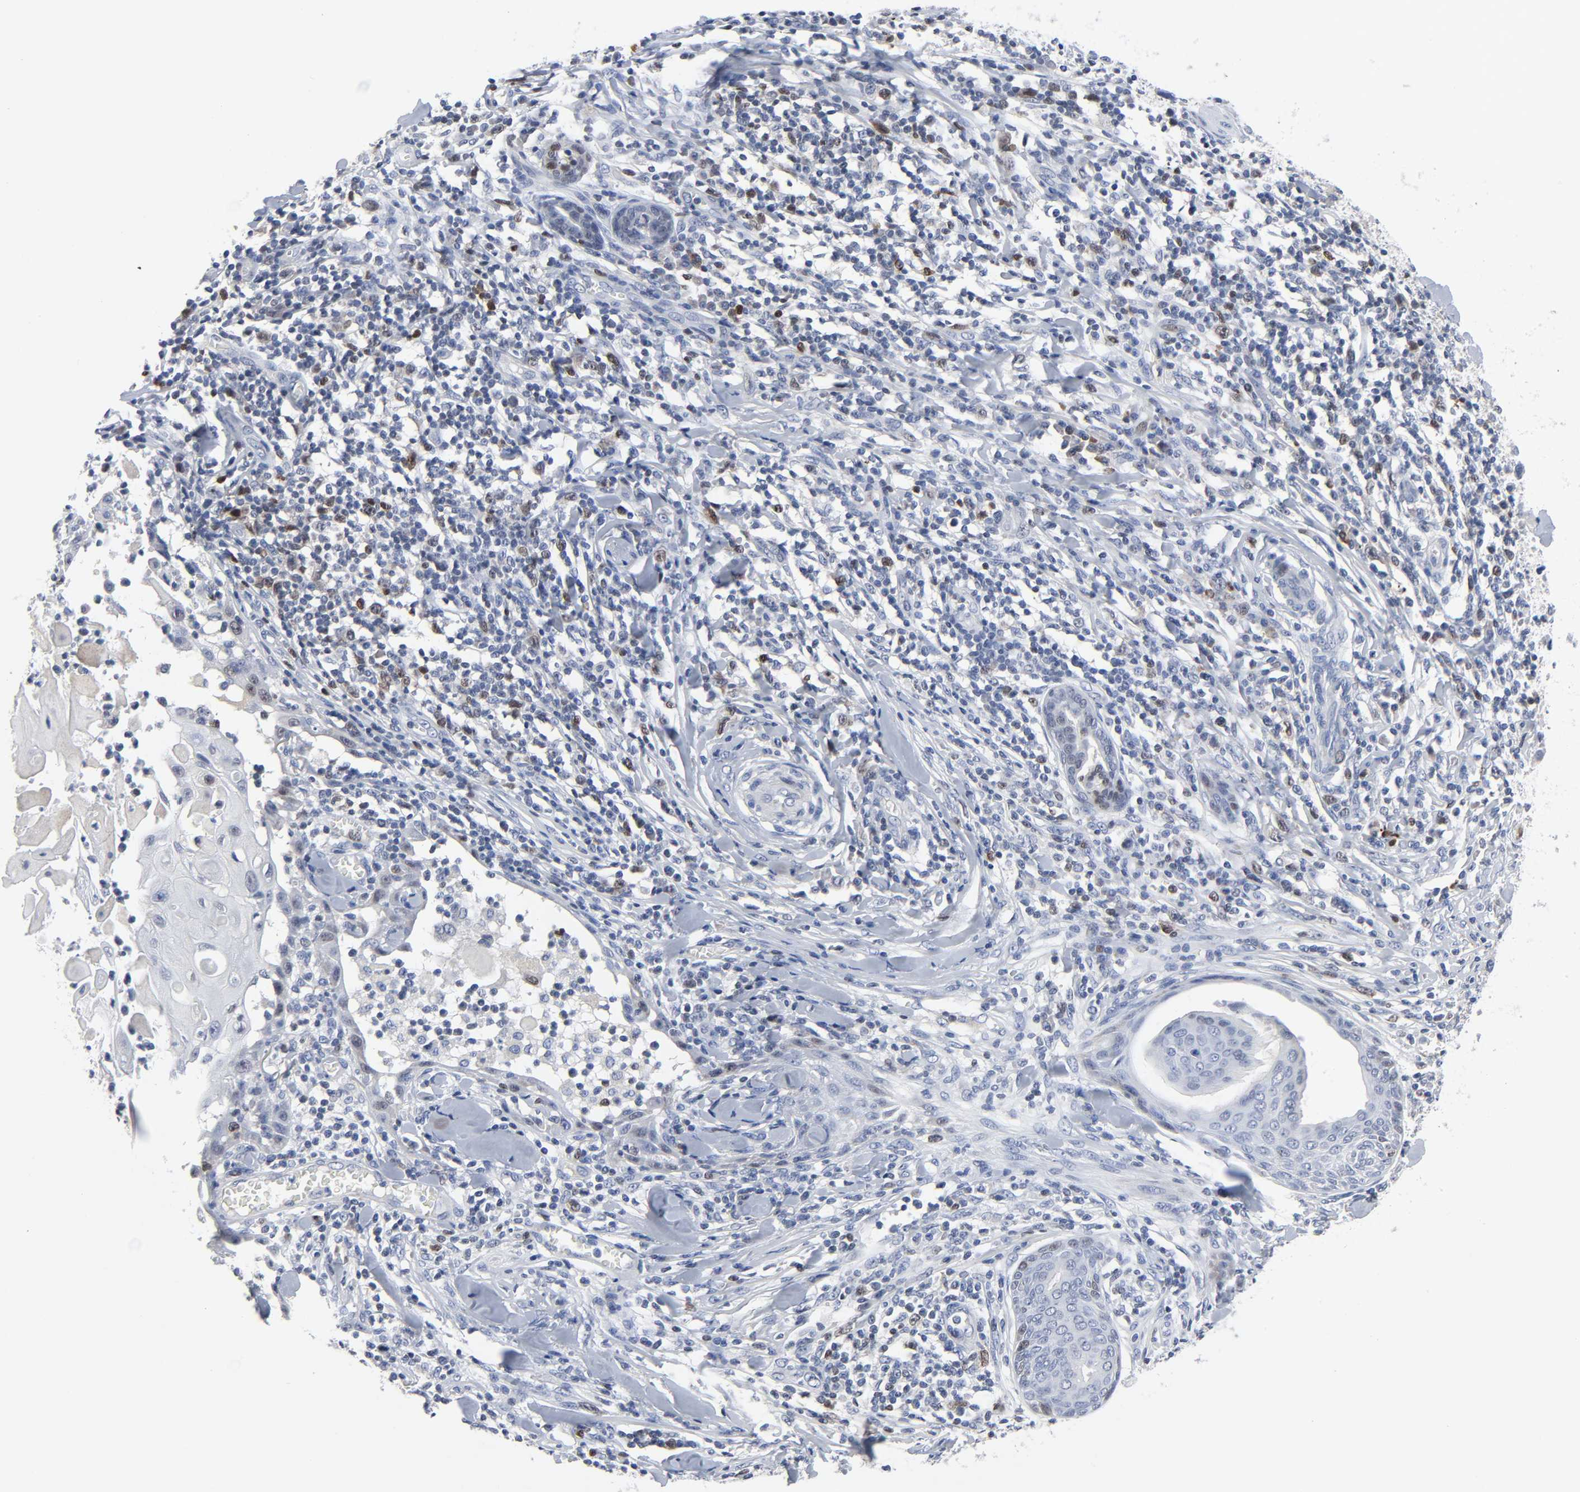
{"staining": {"intensity": "negative", "quantity": "none", "location": "none"}, "tissue": "skin cancer", "cell_type": "Tumor cells", "image_type": "cancer", "snomed": [{"axis": "morphology", "description": "Squamous cell carcinoma, NOS"}, {"axis": "topography", "description": "Skin"}], "caption": "The micrograph exhibits no staining of tumor cells in skin cancer (squamous cell carcinoma). Brightfield microscopy of immunohistochemistry stained with DAB (3,3'-diaminobenzidine) (brown) and hematoxylin (blue), captured at high magnification.", "gene": "WEE1", "patient": {"sex": "male", "age": 24}}